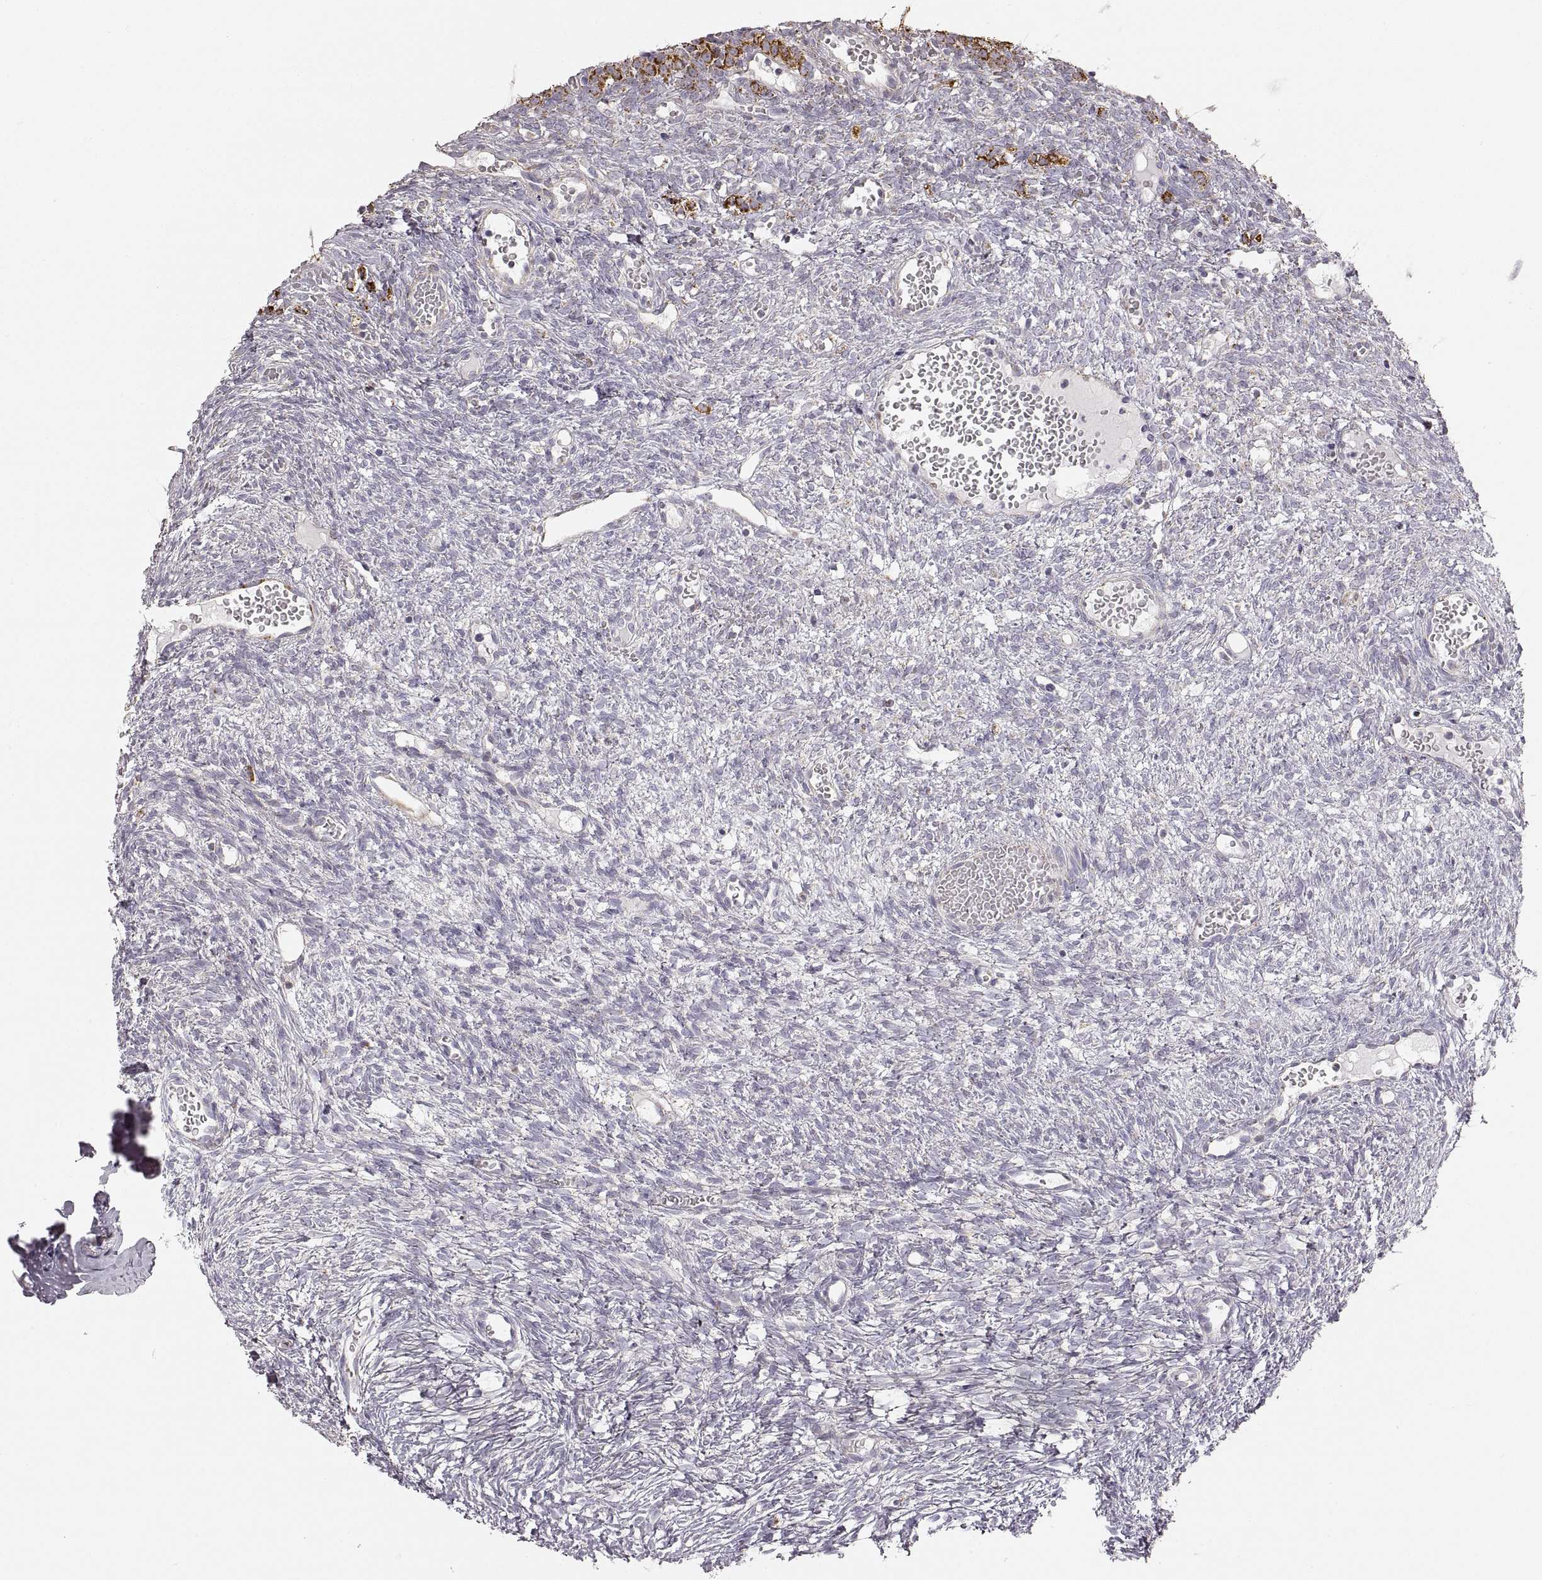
{"staining": {"intensity": "negative", "quantity": "none", "location": "none"}, "tissue": "ovary", "cell_type": "Ovarian stroma cells", "image_type": "normal", "snomed": [{"axis": "morphology", "description": "Normal tissue, NOS"}, {"axis": "topography", "description": "Ovary"}], "caption": "IHC photomicrograph of benign human ovary stained for a protein (brown), which exhibits no expression in ovarian stroma cells. Nuclei are stained in blue.", "gene": "RDH13", "patient": {"sex": "female", "age": 34}}